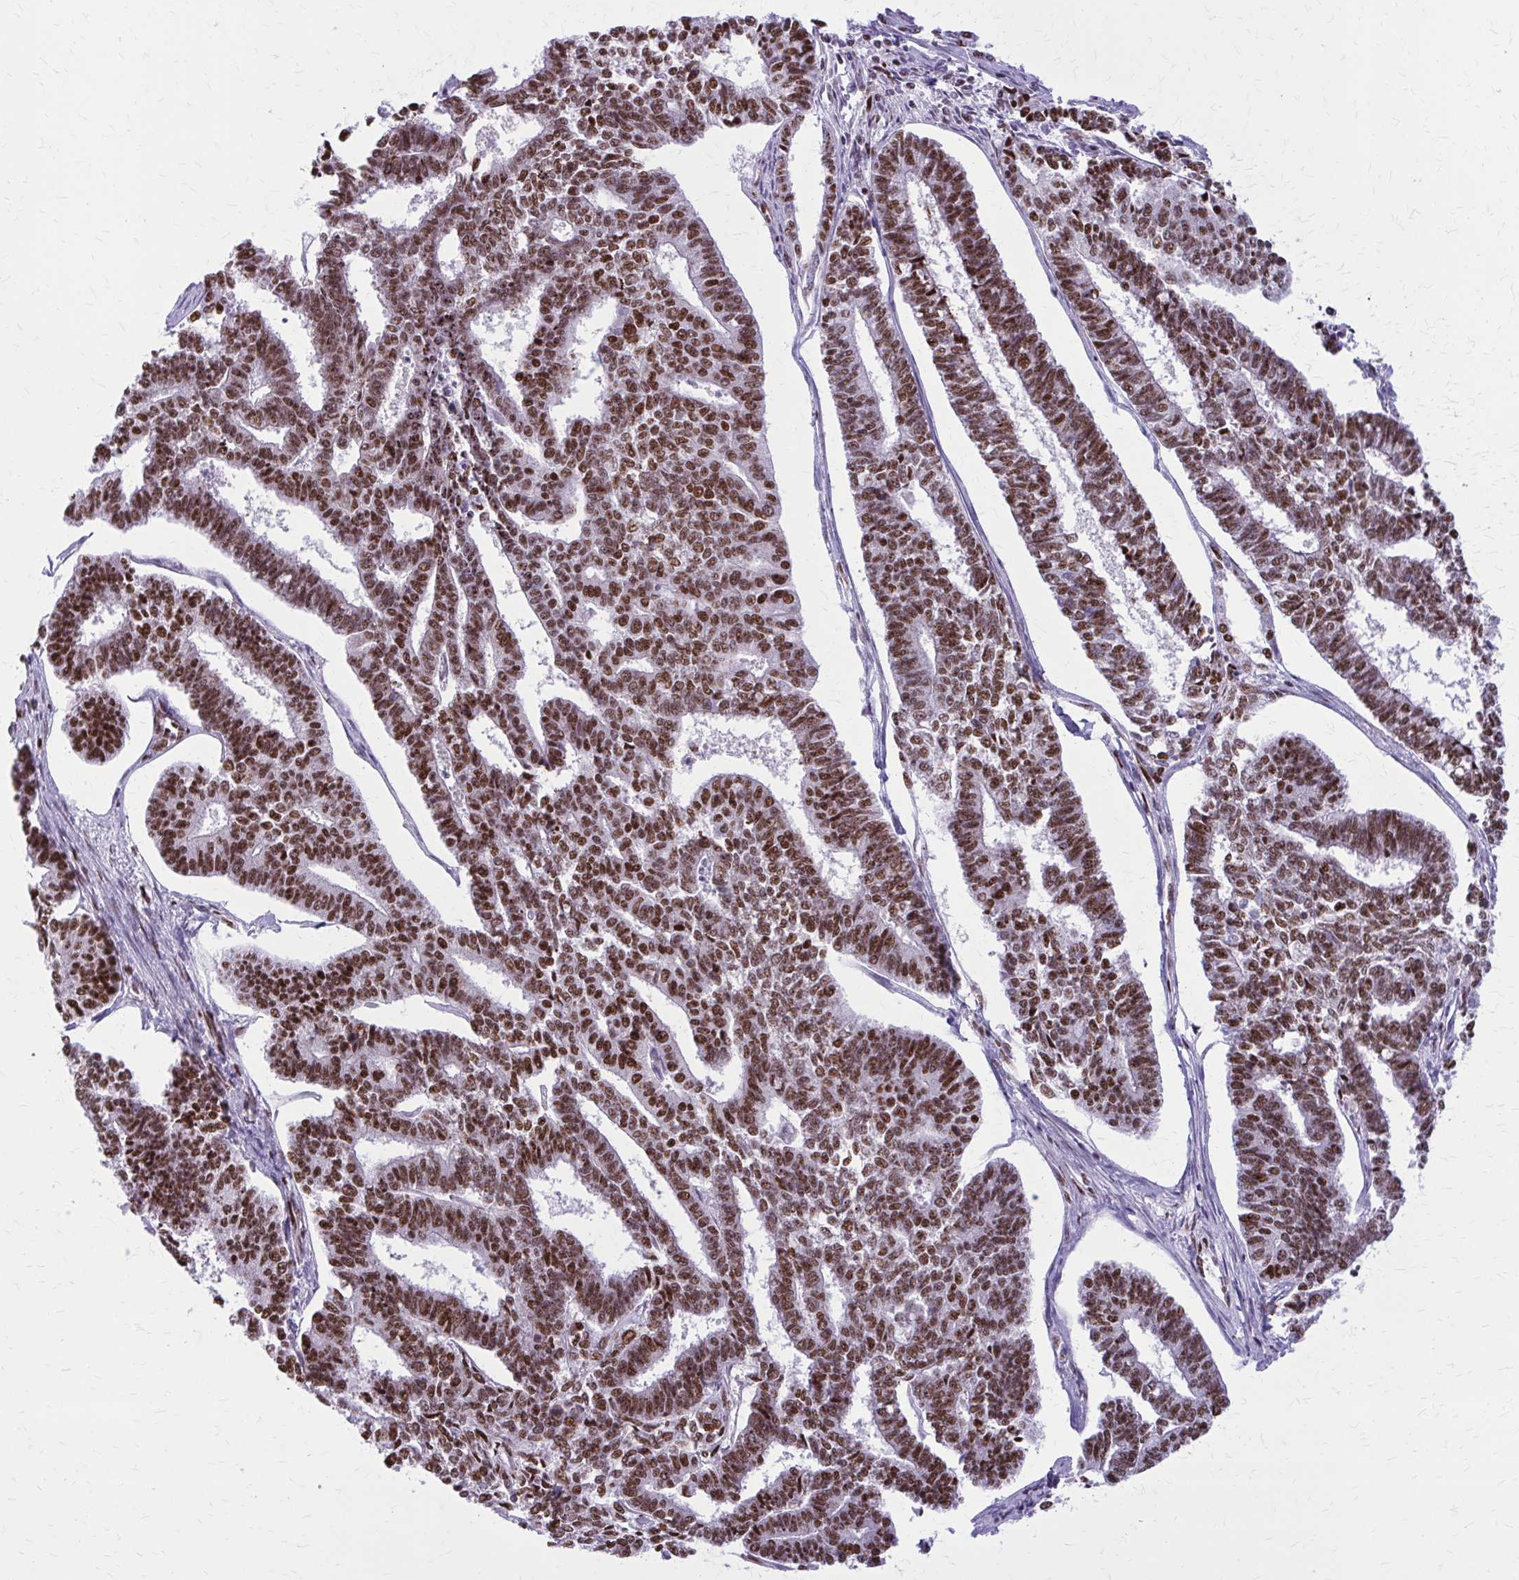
{"staining": {"intensity": "strong", "quantity": ">75%", "location": "nuclear"}, "tissue": "endometrial cancer", "cell_type": "Tumor cells", "image_type": "cancer", "snomed": [{"axis": "morphology", "description": "Adenocarcinoma, NOS"}, {"axis": "topography", "description": "Endometrium"}], "caption": "Protein expression analysis of endometrial cancer (adenocarcinoma) reveals strong nuclear staining in approximately >75% of tumor cells.", "gene": "NRBF2", "patient": {"sex": "female", "age": 70}}